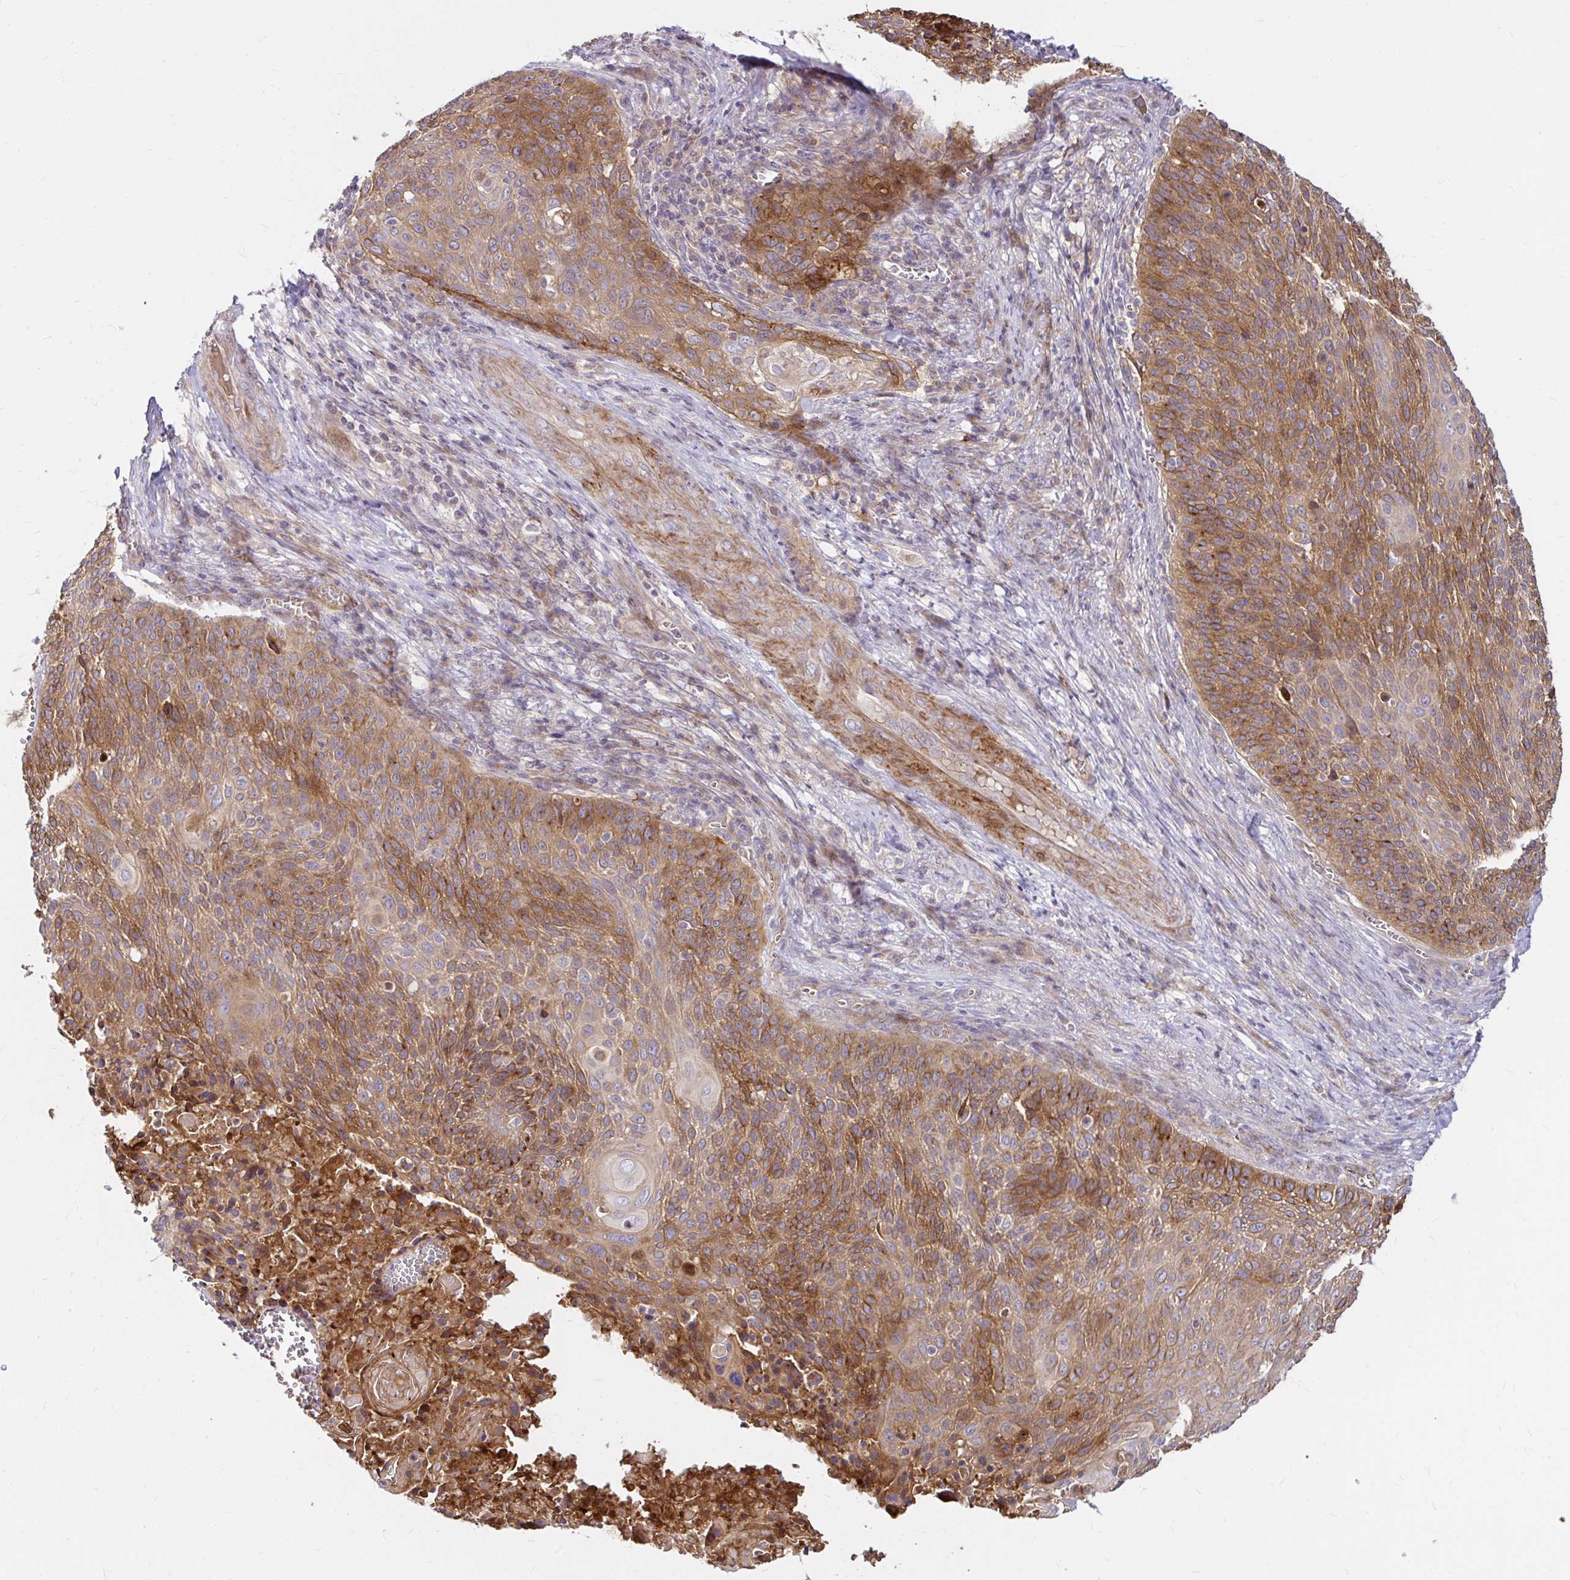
{"staining": {"intensity": "moderate", "quantity": ">75%", "location": "cytoplasmic/membranous"}, "tissue": "cervical cancer", "cell_type": "Tumor cells", "image_type": "cancer", "snomed": [{"axis": "morphology", "description": "Squamous cell carcinoma, NOS"}, {"axis": "topography", "description": "Cervix"}], "caption": "Immunohistochemistry staining of cervical cancer, which shows medium levels of moderate cytoplasmic/membranous staining in about >75% of tumor cells indicating moderate cytoplasmic/membranous protein expression. The staining was performed using DAB (brown) for protein detection and nuclei were counterstained in hematoxylin (blue).", "gene": "ITGA2", "patient": {"sex": "female", "age": 31}}